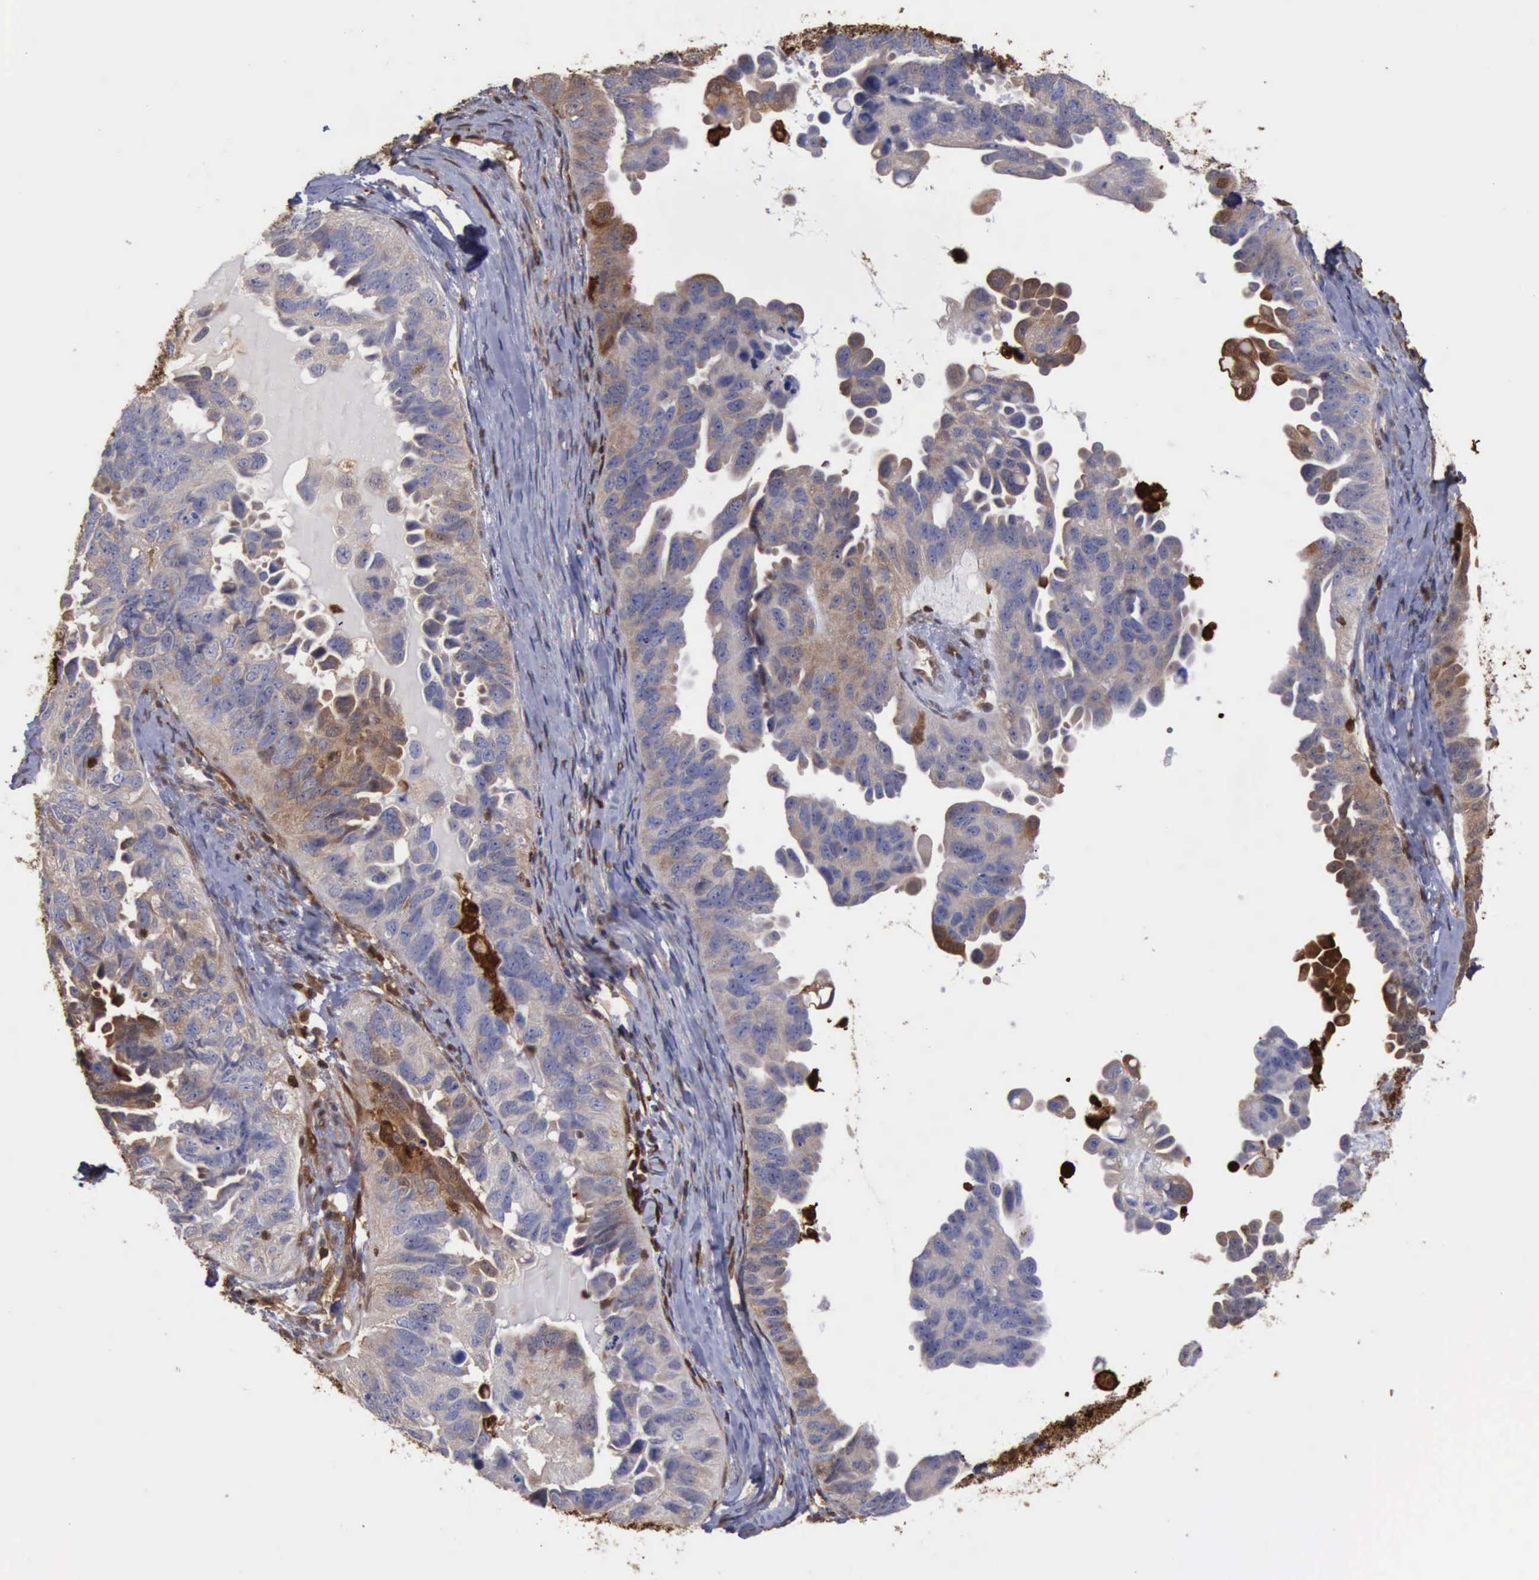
{"staining": {"intensity": "weak", "quantity": "<25%", "location": "cytoplasmic/membranous,nuclear"}, "tissue": "ovarian cancer", "cell_type": "Tumor cells", "image_type": "cancer", "snomed": [{"axis": "morphology", "description": "Cystadenocarcinoma, serous, NOS"}, {"axis": "topography", "description": "Ovary"}], "caption": "Tumor cells show no significant expression in ovarian cancer. (DAB (3,3'-diaminobenzidine) IHC with hematoxylin counter stain).", "gene": "STAT1", "patient": {"sex": "female", "age": 82}}